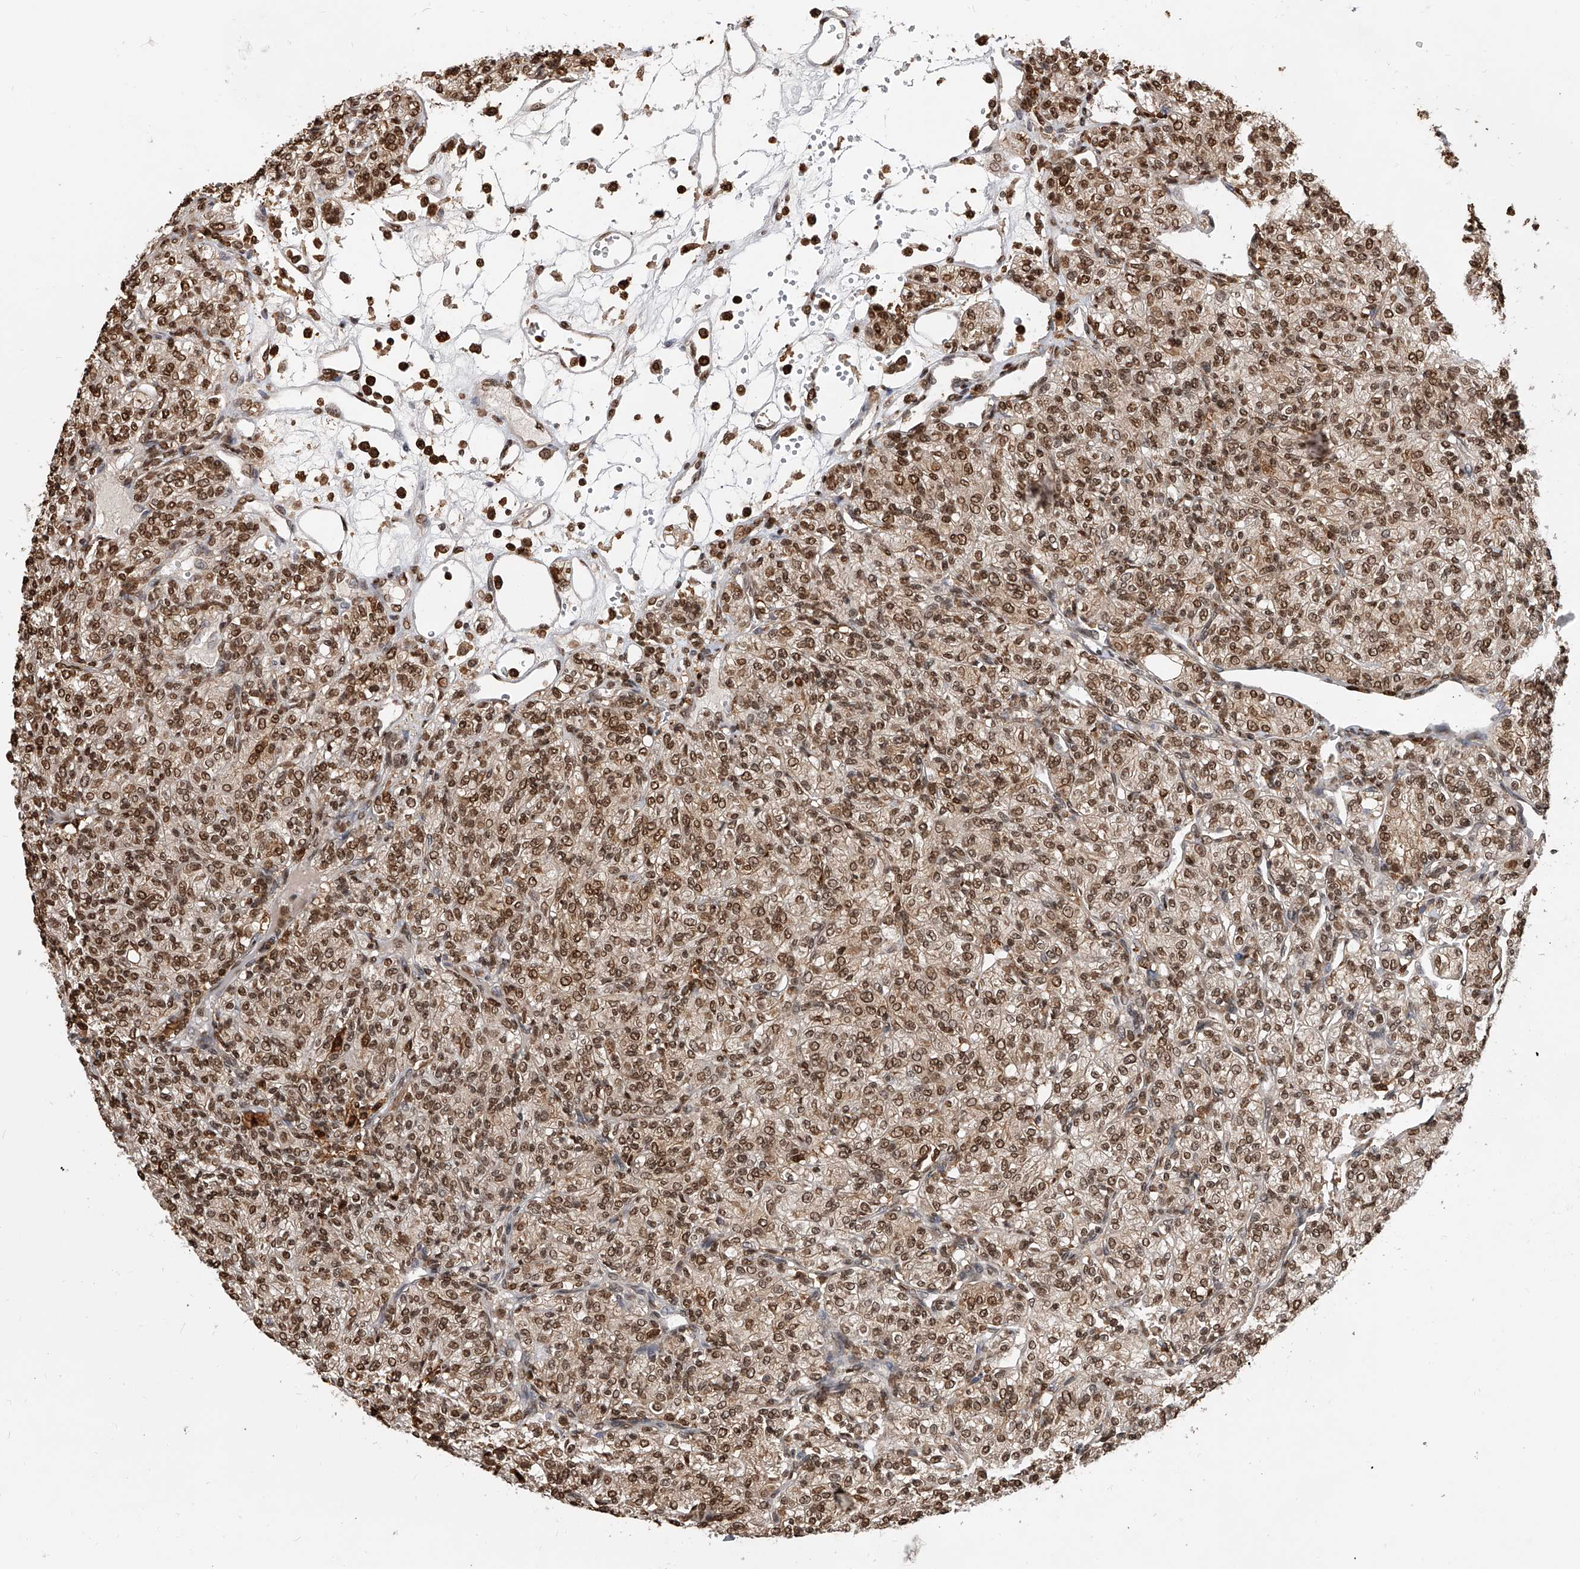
{"staining": {"intensity": "strong", "quantity": ">75%", "location": "nuclear"}, "tissue": "renal cancer", "cell_type": "Tumor cells", "image_type": "cancer", "snomed": [{"axis": "morphology", "description": "Adenocarcinoma, NOS"}, {"axis": "topography", "description": "Kidney"}], "caption": "Immunohistochemistry (IHC) image of human renal cancer stained for a protein (brown), which demonstrates high levels of strong nuclear expression in about >75% of tumor cells.", "gene": "CFAP410", "patient": {"sex": "male", "age": 77}}